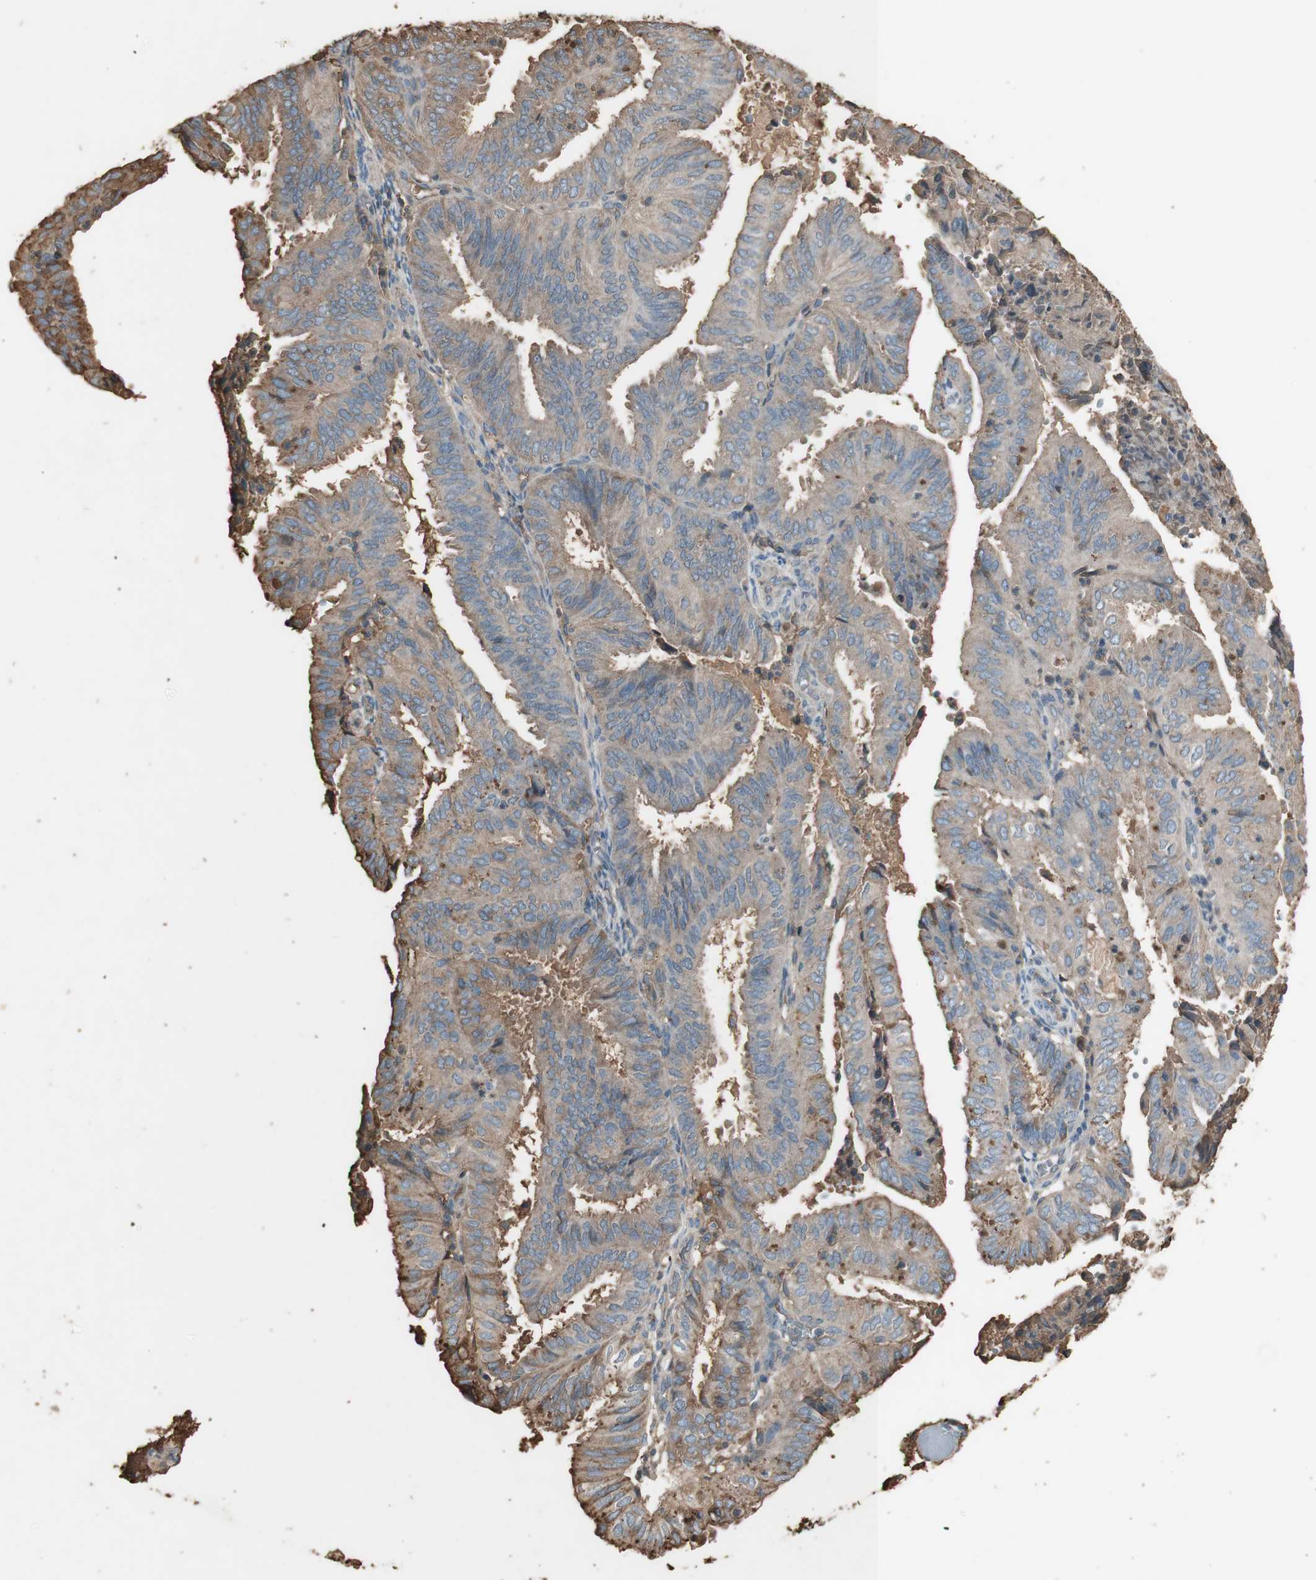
{"staining": {"intensity": "weak", "quantity": ">75%", "location": "cytoplasmic/membranous"}, "tissue": "endometrial cancer", "cell_type": "Tumor cells", "image_type": "cancer", "snomed": [{"axis": "morphology", "description": "Adenocarcinoma, NOS"}, {"axis": "topography", "description": "Uterus"}], "caption": "Immunohistochemical staining of endometrial cancer (adenocarcinoma) shows low levels of weak cytoplasmic/membranous staining in approximately >75% of tumor cells. (Stains: DAB in brown, nuclei in blue, Microscopy: brightfield microscopy at high magnification).", "gene": "MMP14", "patient": {"sex": "female", "age": 60}}